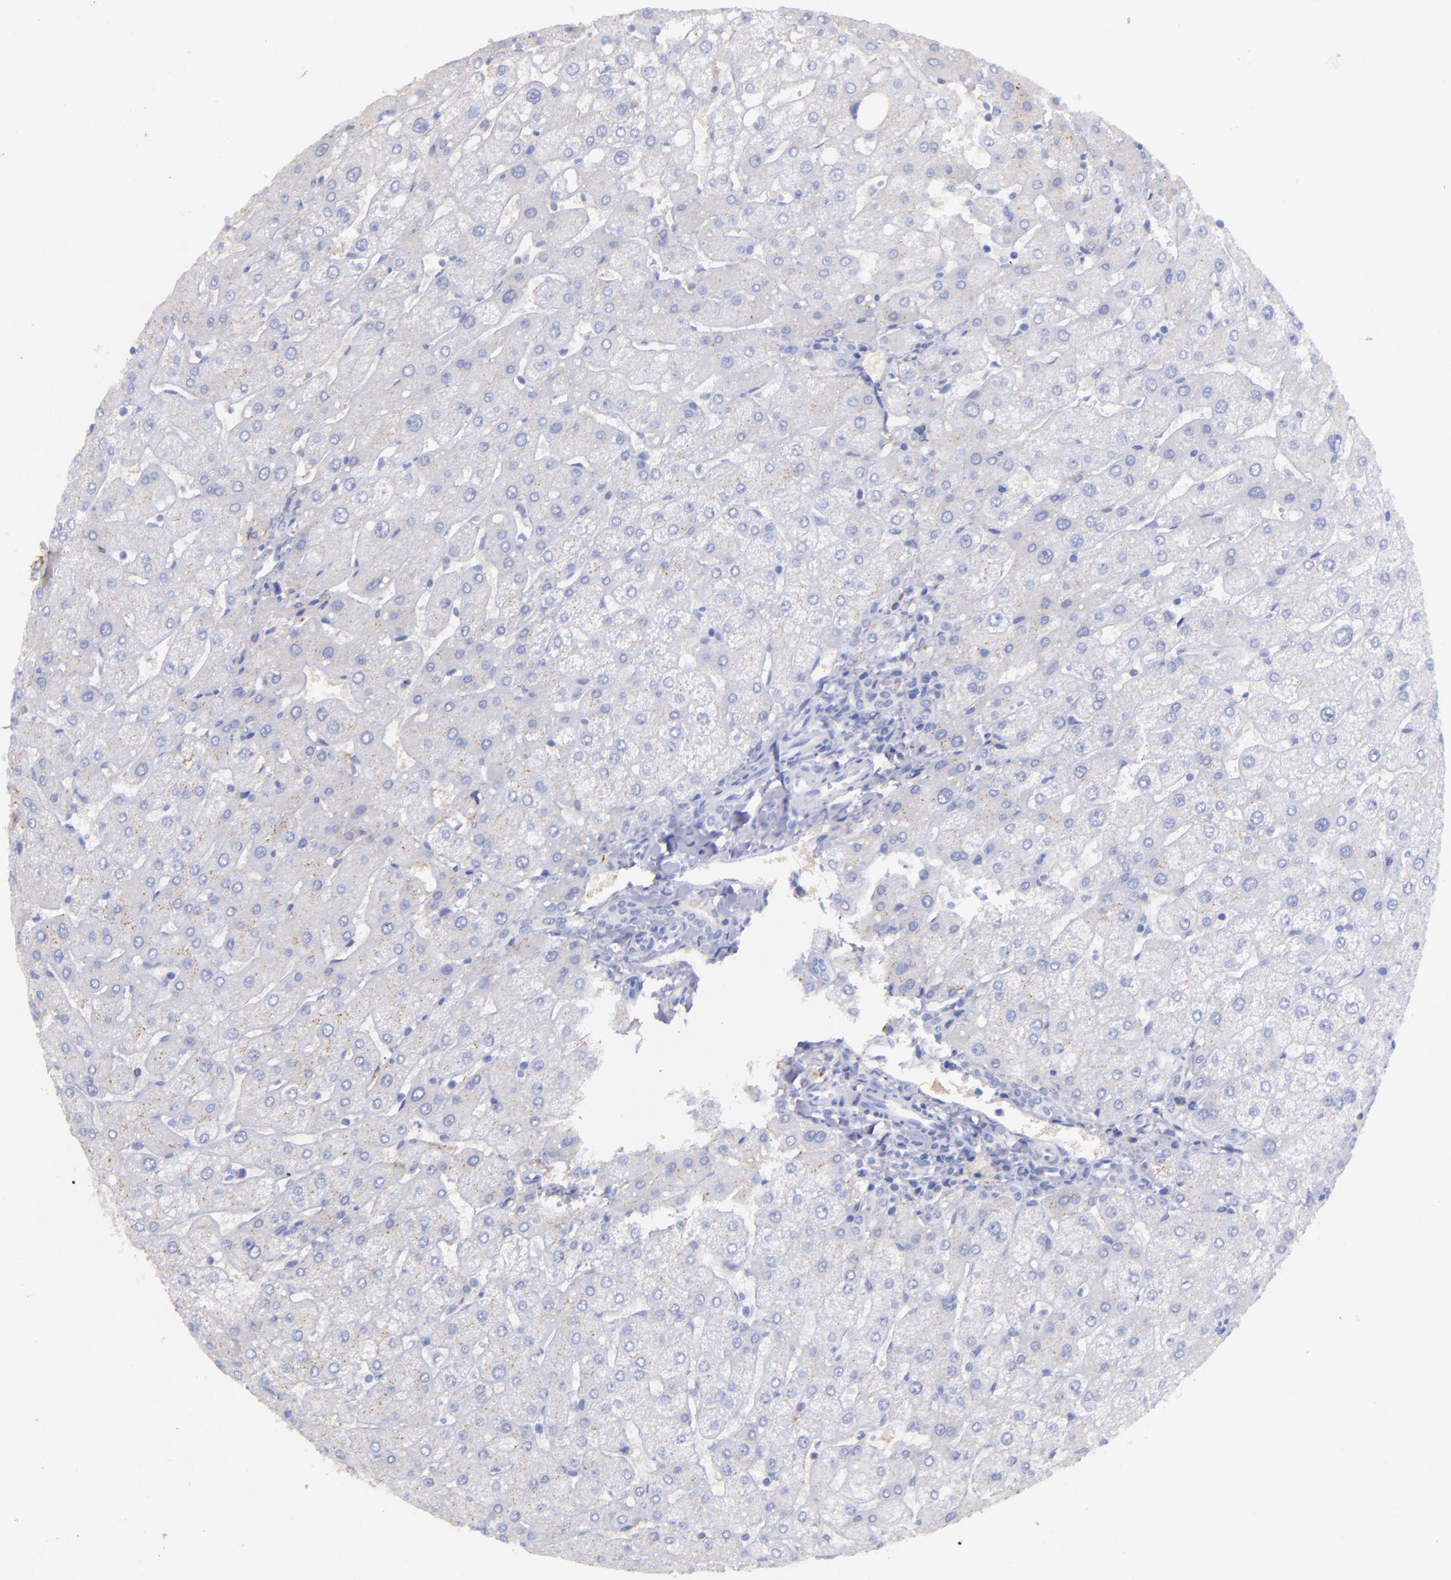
{"staining": {"intensity": "negative", "quantity": "none", "location": "none"}, "tissue": "liver", "cell_type": "Cholangiocytes", "image_type": "normal", "snomed": [{"axis": "morphology", "description": "Normal tissue, NOS"}, {"axis": "topography", "description": "Liver"}], "caption": "IHC micrograph of unremarkable liver: liver stained with DAB demonstrates no significant protein positivity in cholangiocytes. Brightfield microscopy of immunohistochemistry stained with DAB (brown) and hematoxylin (blue), captured at high magnification.", "gene": "KNG1", "patient": {"sex": "male", "age": 67}}